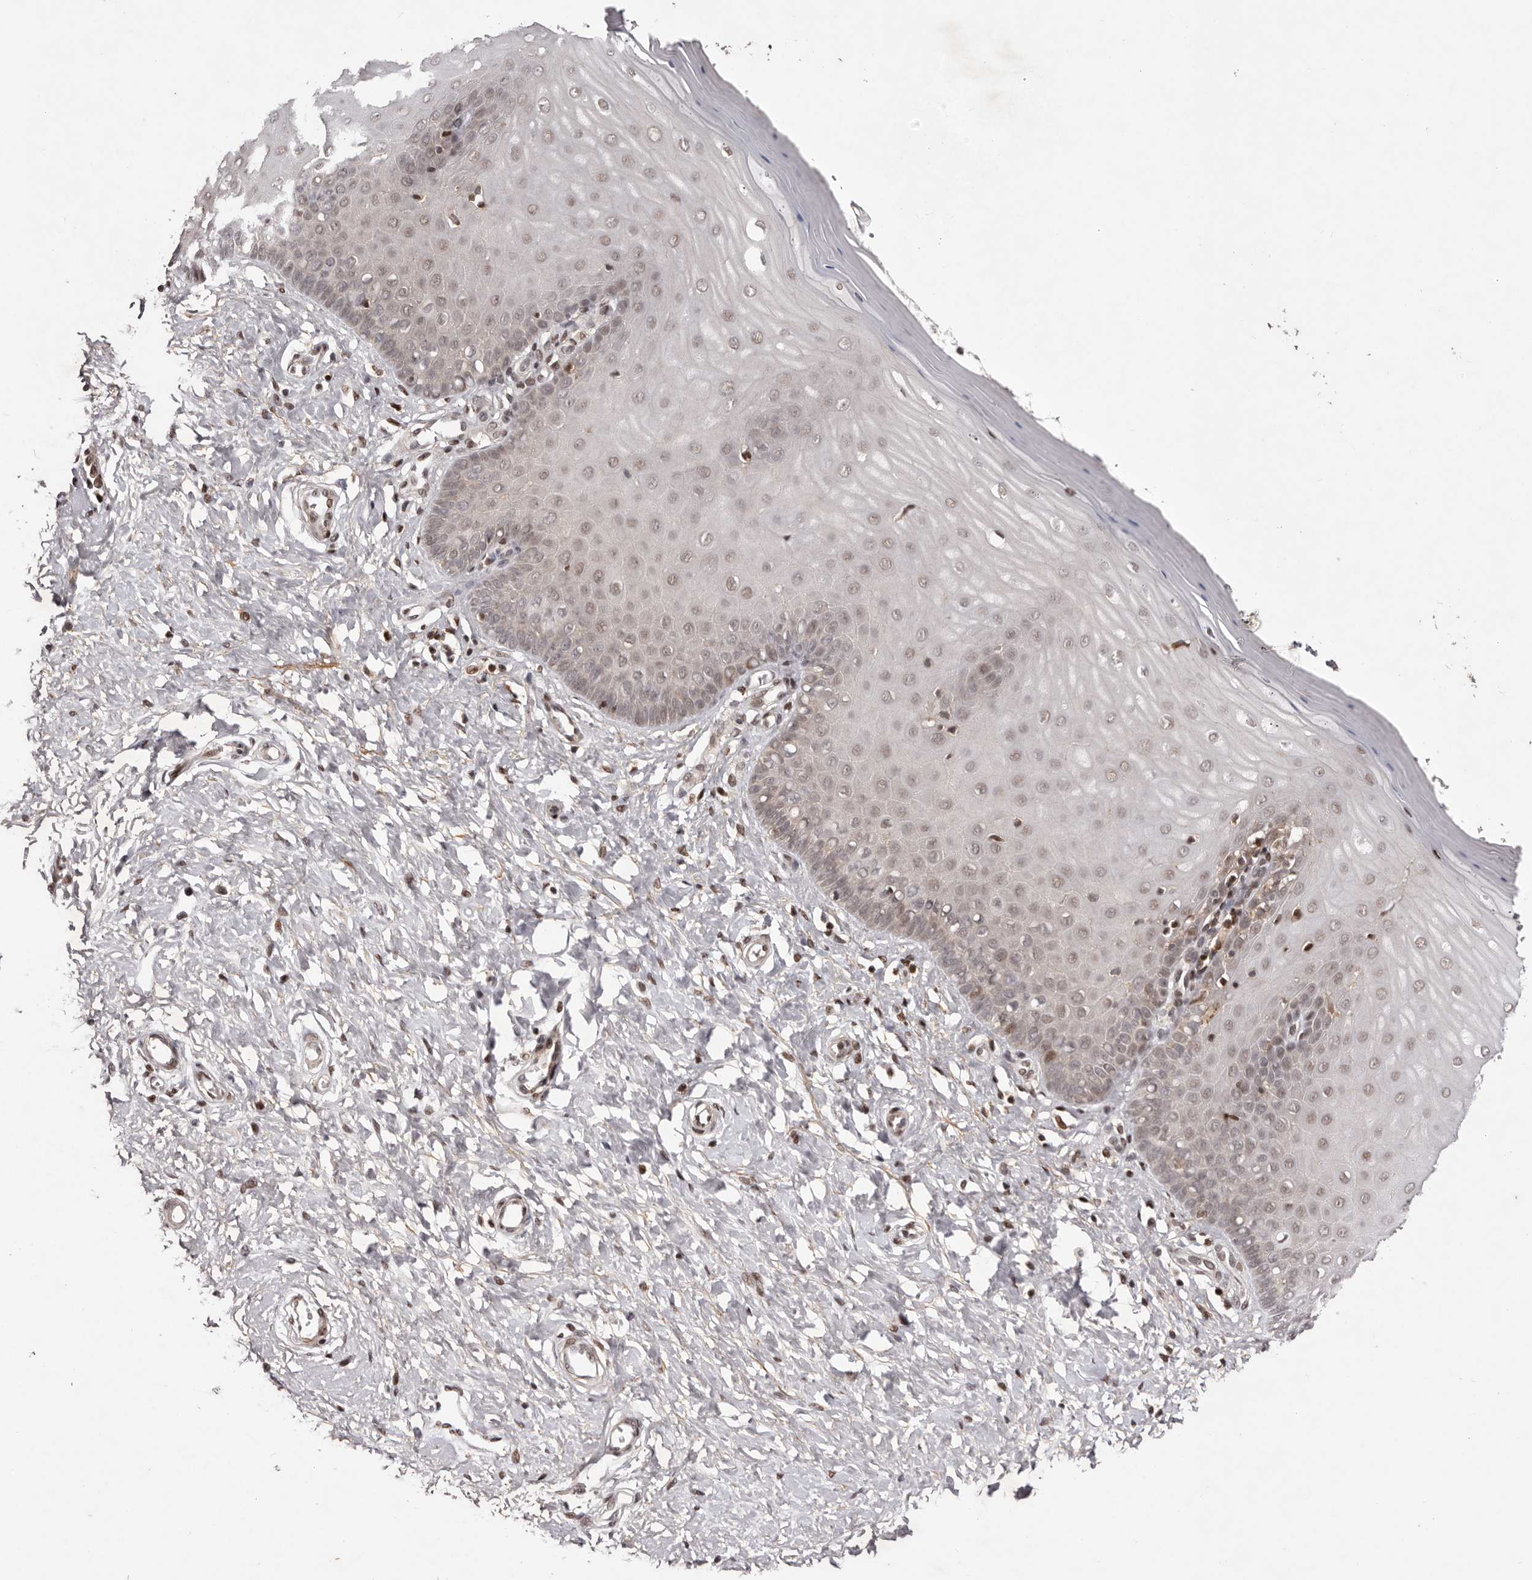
{"staining": {"intensity": "weak", "quantity": "25%-75%", "location": "nuclear"}, "tissue": "cervix", "cell_type": "Glandular cells", "image_type": "normal", "snomed": [{"axis": "morphology", "description": "Normal tissue, NOS"}, {"axis": "topography", "description": "Cervix"}], "caption": "Glandular cells exhibit weak nuclear expression in about 25%-75% of cells in unremarkable cervix. Nuclei are stained in blue.", "gene": "FBXO5", "patient": {"sex": "female", "age": 55}}